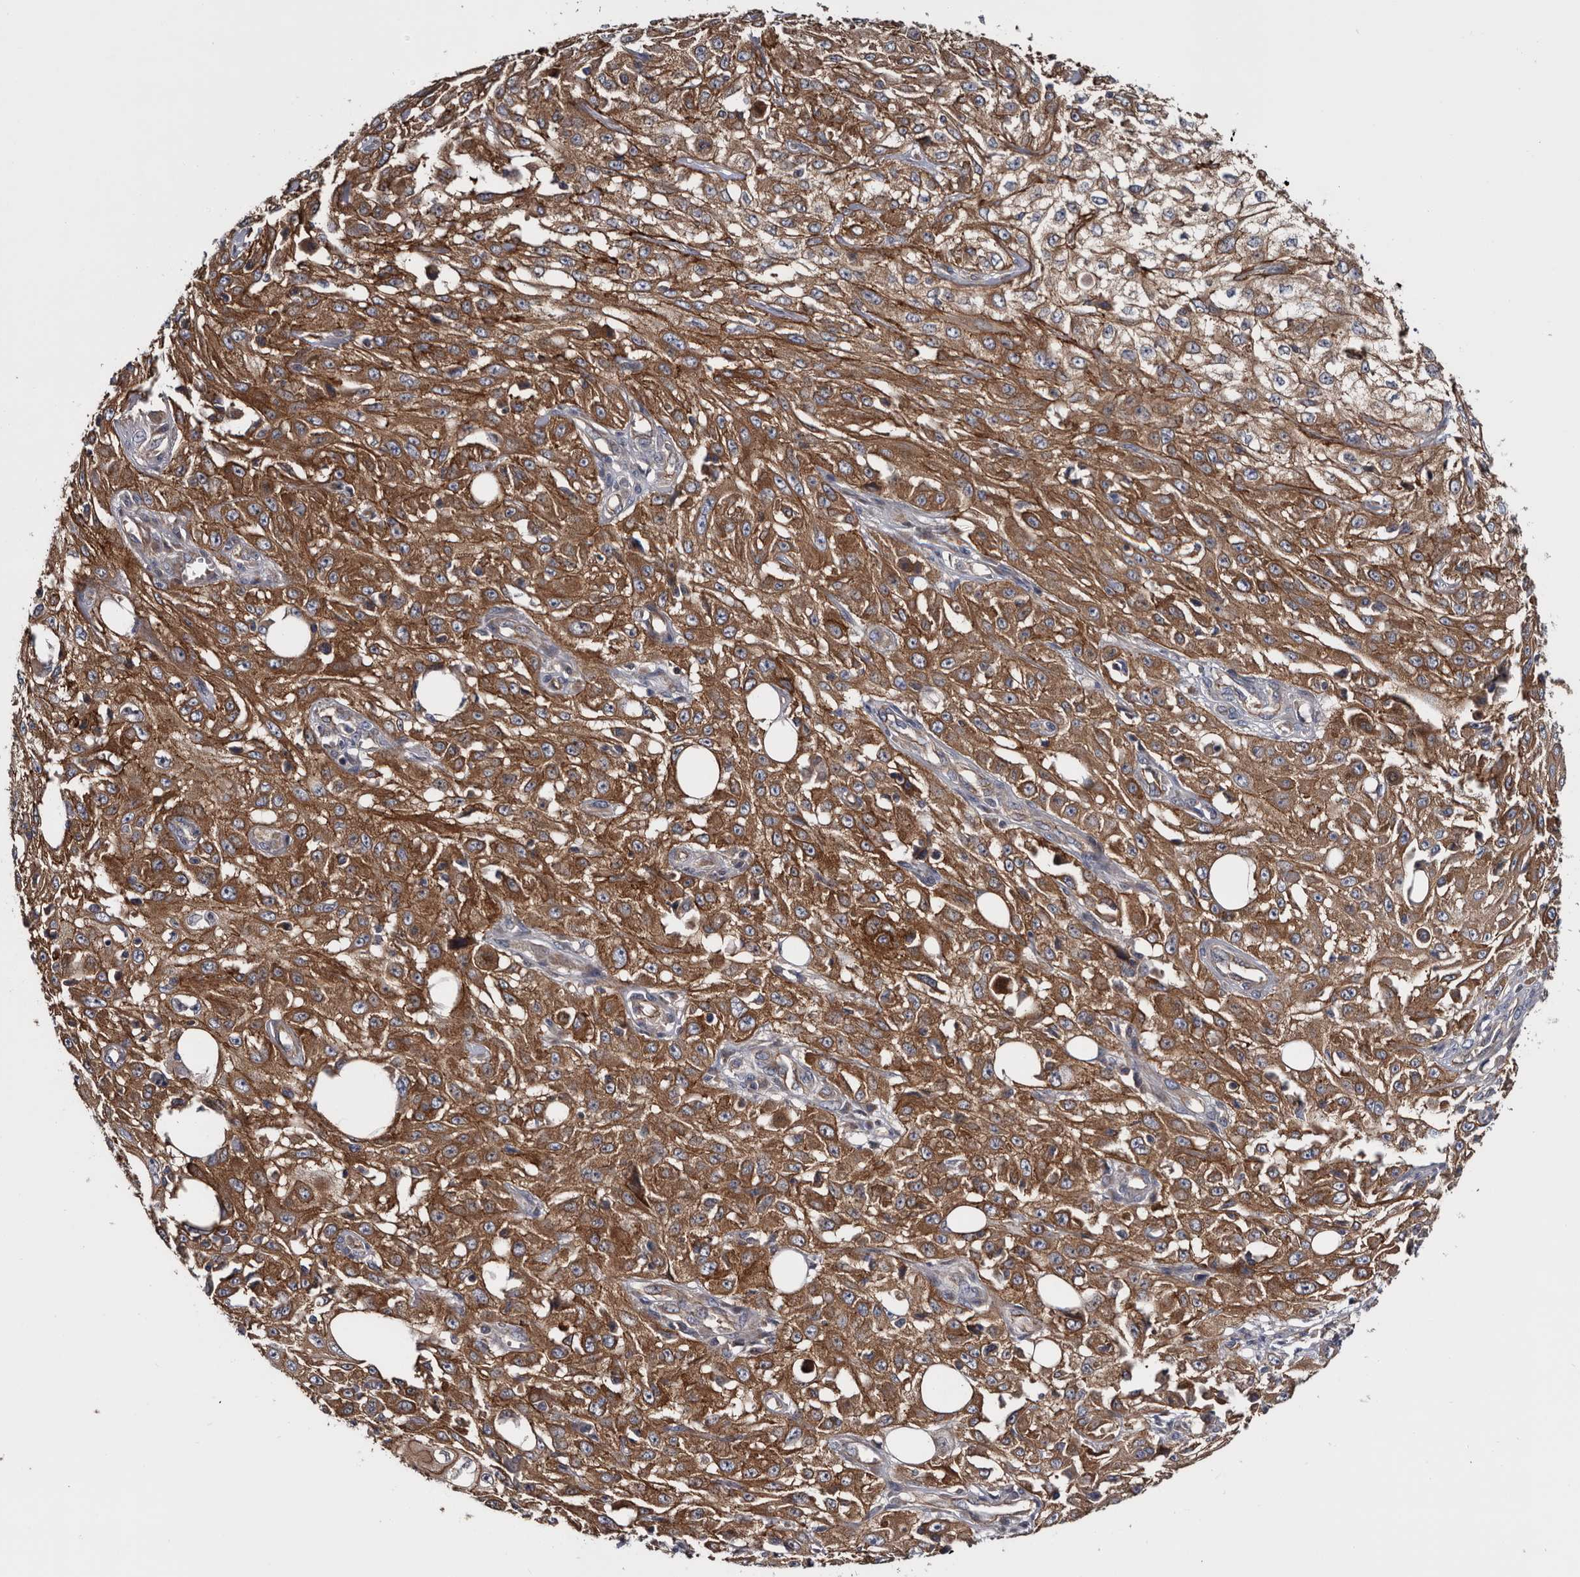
{"staining": {"intensity": "strong", "quantity": ">75%", "location": "cytoplasmic/membranous"}, "tissue": "skin cancer", "cell_type": "Tumor cells", "image_type": "cancer", "snomed": [{"axis": "morphology", "description": "Squamous cell carcinoma, NOS"}, {"axis": "morphology", "description": "Squamous cell carcinoma, metastatic, NOS"}, {"axis": "topography", "description": "Skin"}, {"axis": "topography", "description": "Lymph node"}], "caption": "This histopathology image exhibits IHC staining of skin cancer (metastatic squamous cell carcinoma), with high strong cytoplasmic/membranous expression in about >75% of tumor cells.", "gene": "TSPAN17", "patient": {"sex": "male", "age": 75}}